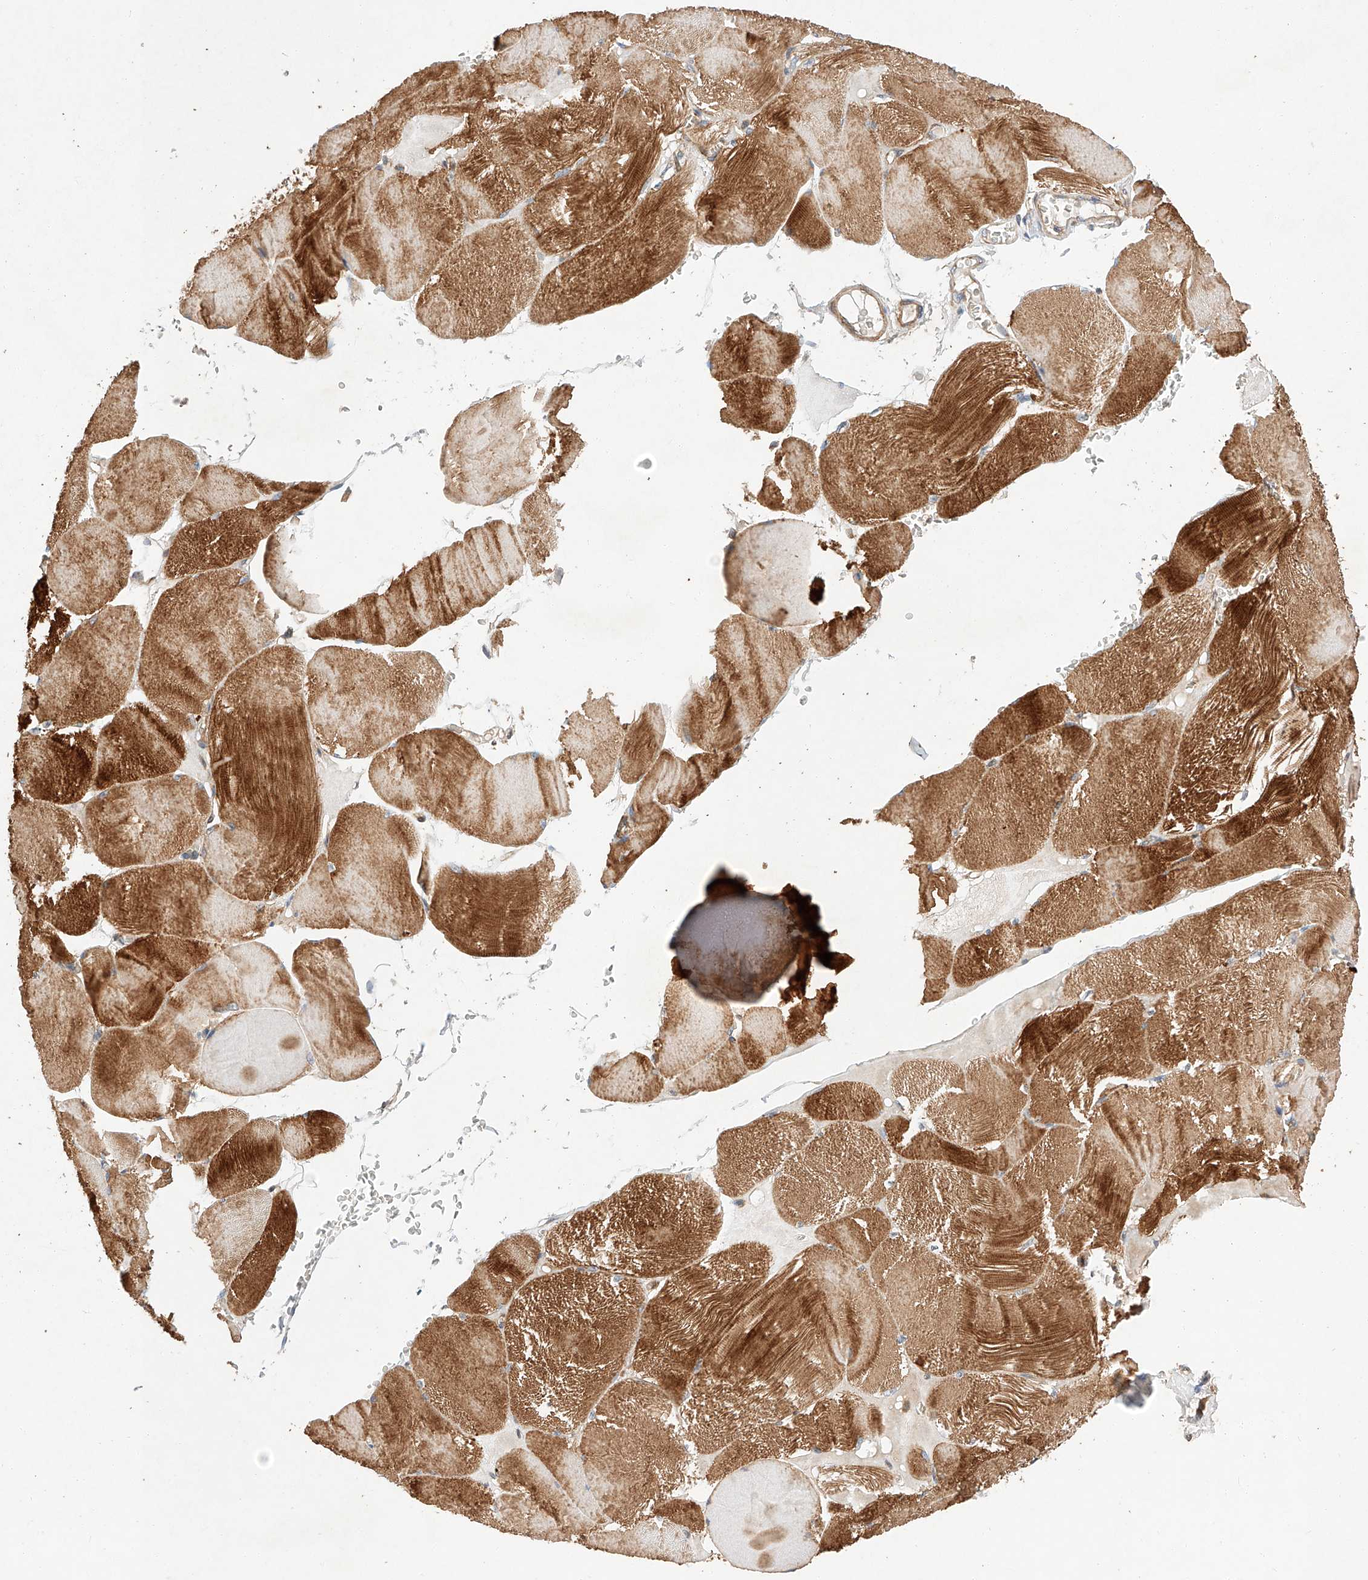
{"staining": {"intensity": "strong", "quantity": ">75%", "location": "cytoplasmic/membranous"}, "tissue": "skeletal muscle", "cell_type": "Myocytes", "image_type": "normal", "snomed": [{"axis": "morphology", "description": "Normal tissue, NOS"}, {"axis": "morphology", "description": "Basal cell carcinoma"}, {"axis": "topography", "description": "Skeletal muscle"}], "caption": "The histopathology image demonstrates a brown stain indicating the presence of a protein in the cytoplasmic/membranous of myocytes in skeletal muscle. The staining is performed using DAB brown chromogen to label protein expression. The nuclei are counter-stained blue using hematoxylin.", "gene": "RAB23", "patient": {"sex": "female", "age": 64}}